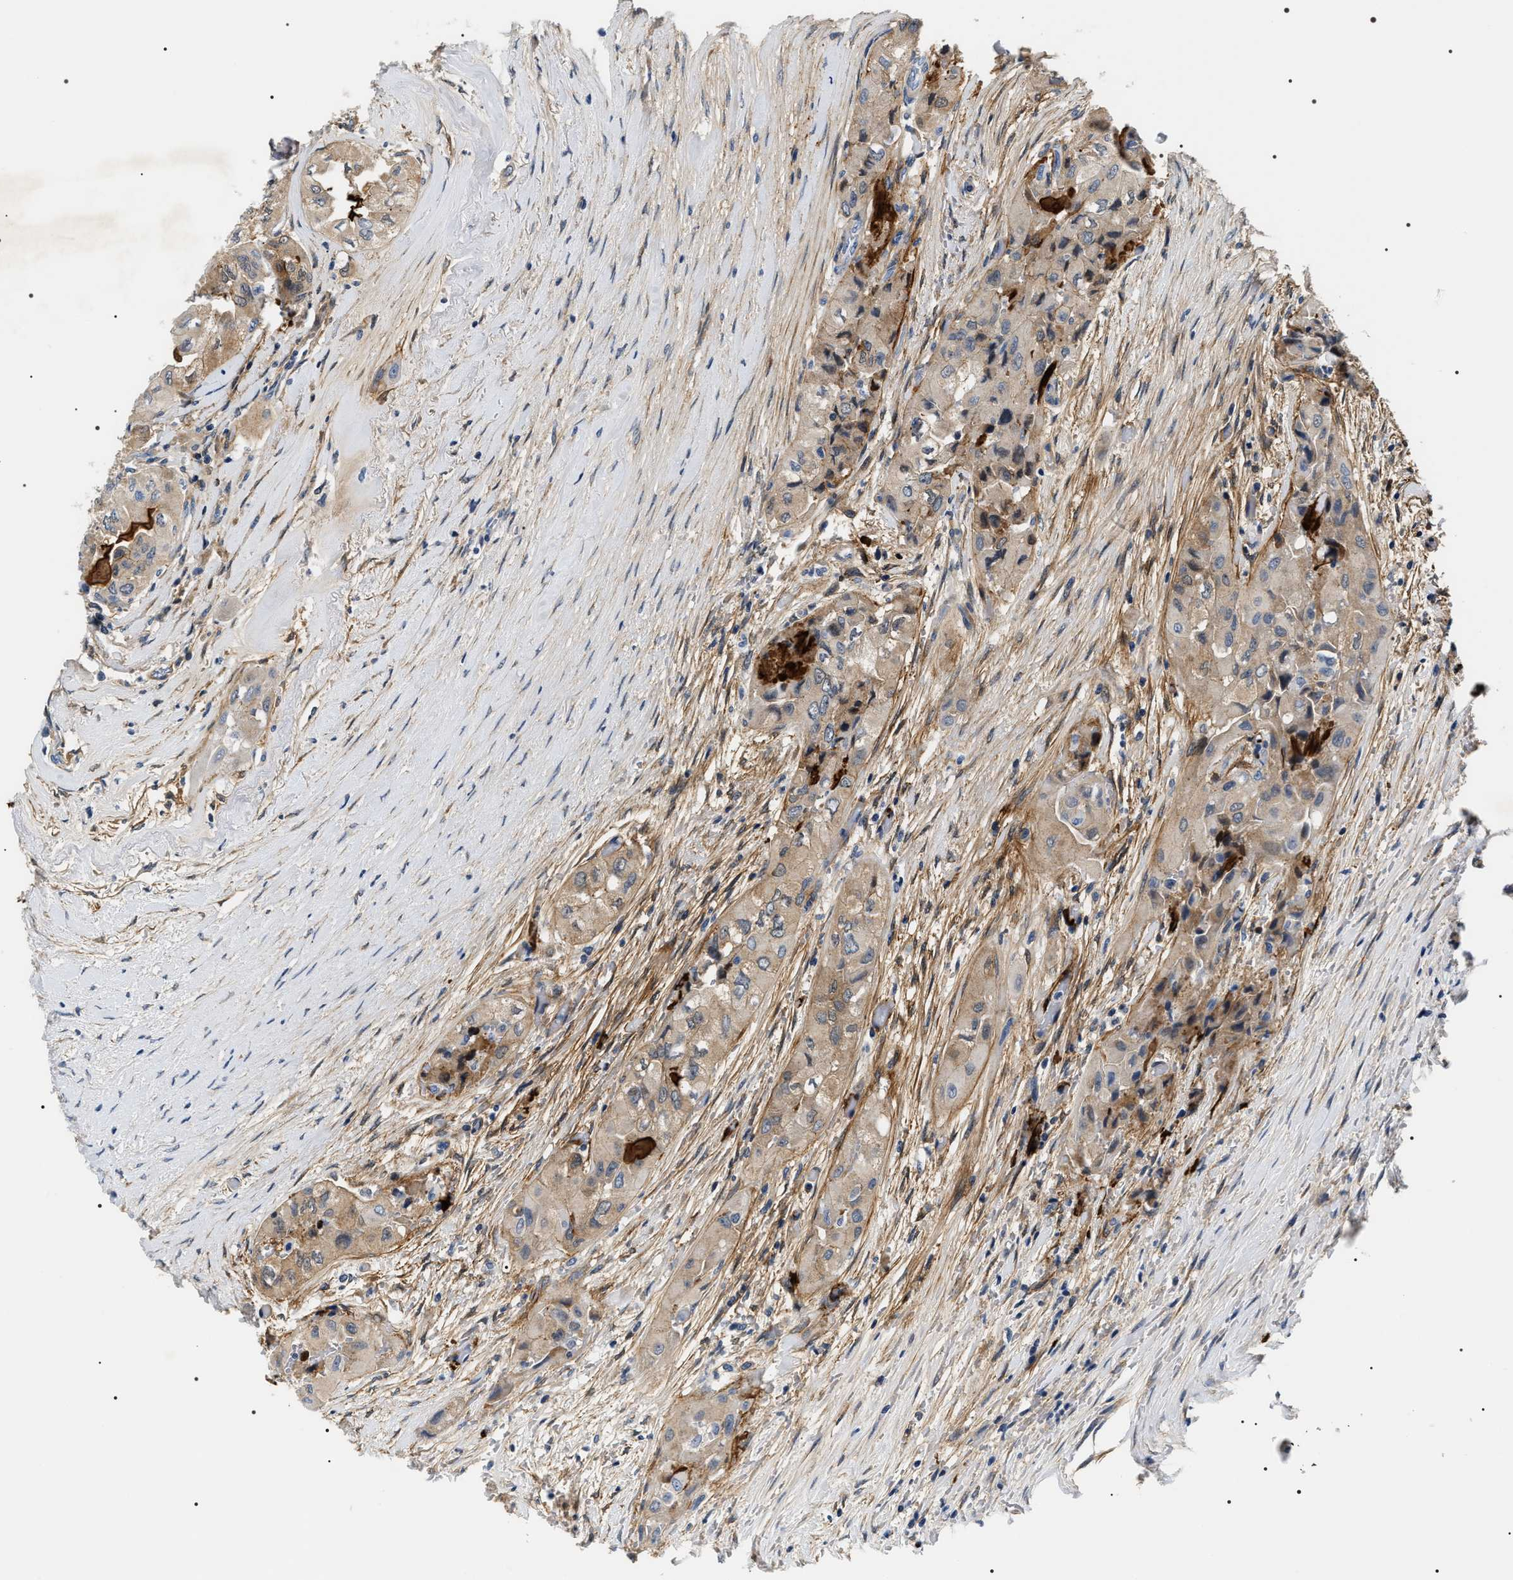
{"staining": {"intensity": "moderate", "quantity": "25%-75%", "location": "cytoplasmic/membranous"}, "tissue": "thyroid cancer", "cell_type": "Tumor cells", "image_type": "cancer", "snomed": [{"axis": "morphology", "description": "Papillary adenocarcinoma, NOS"}, {"axis": "topography", "description": "Thyroid gland"}], "caption": "High-power microscopy captured an immunohistochemistry image of thyroid cancer, revealing moderate cytoplasmic/membranous positivity in about 25%-75% of tumor cells. Nuclei are stained in blue.", "gene": "BAG2", "patient": {"sex": "female", "age": 59}}